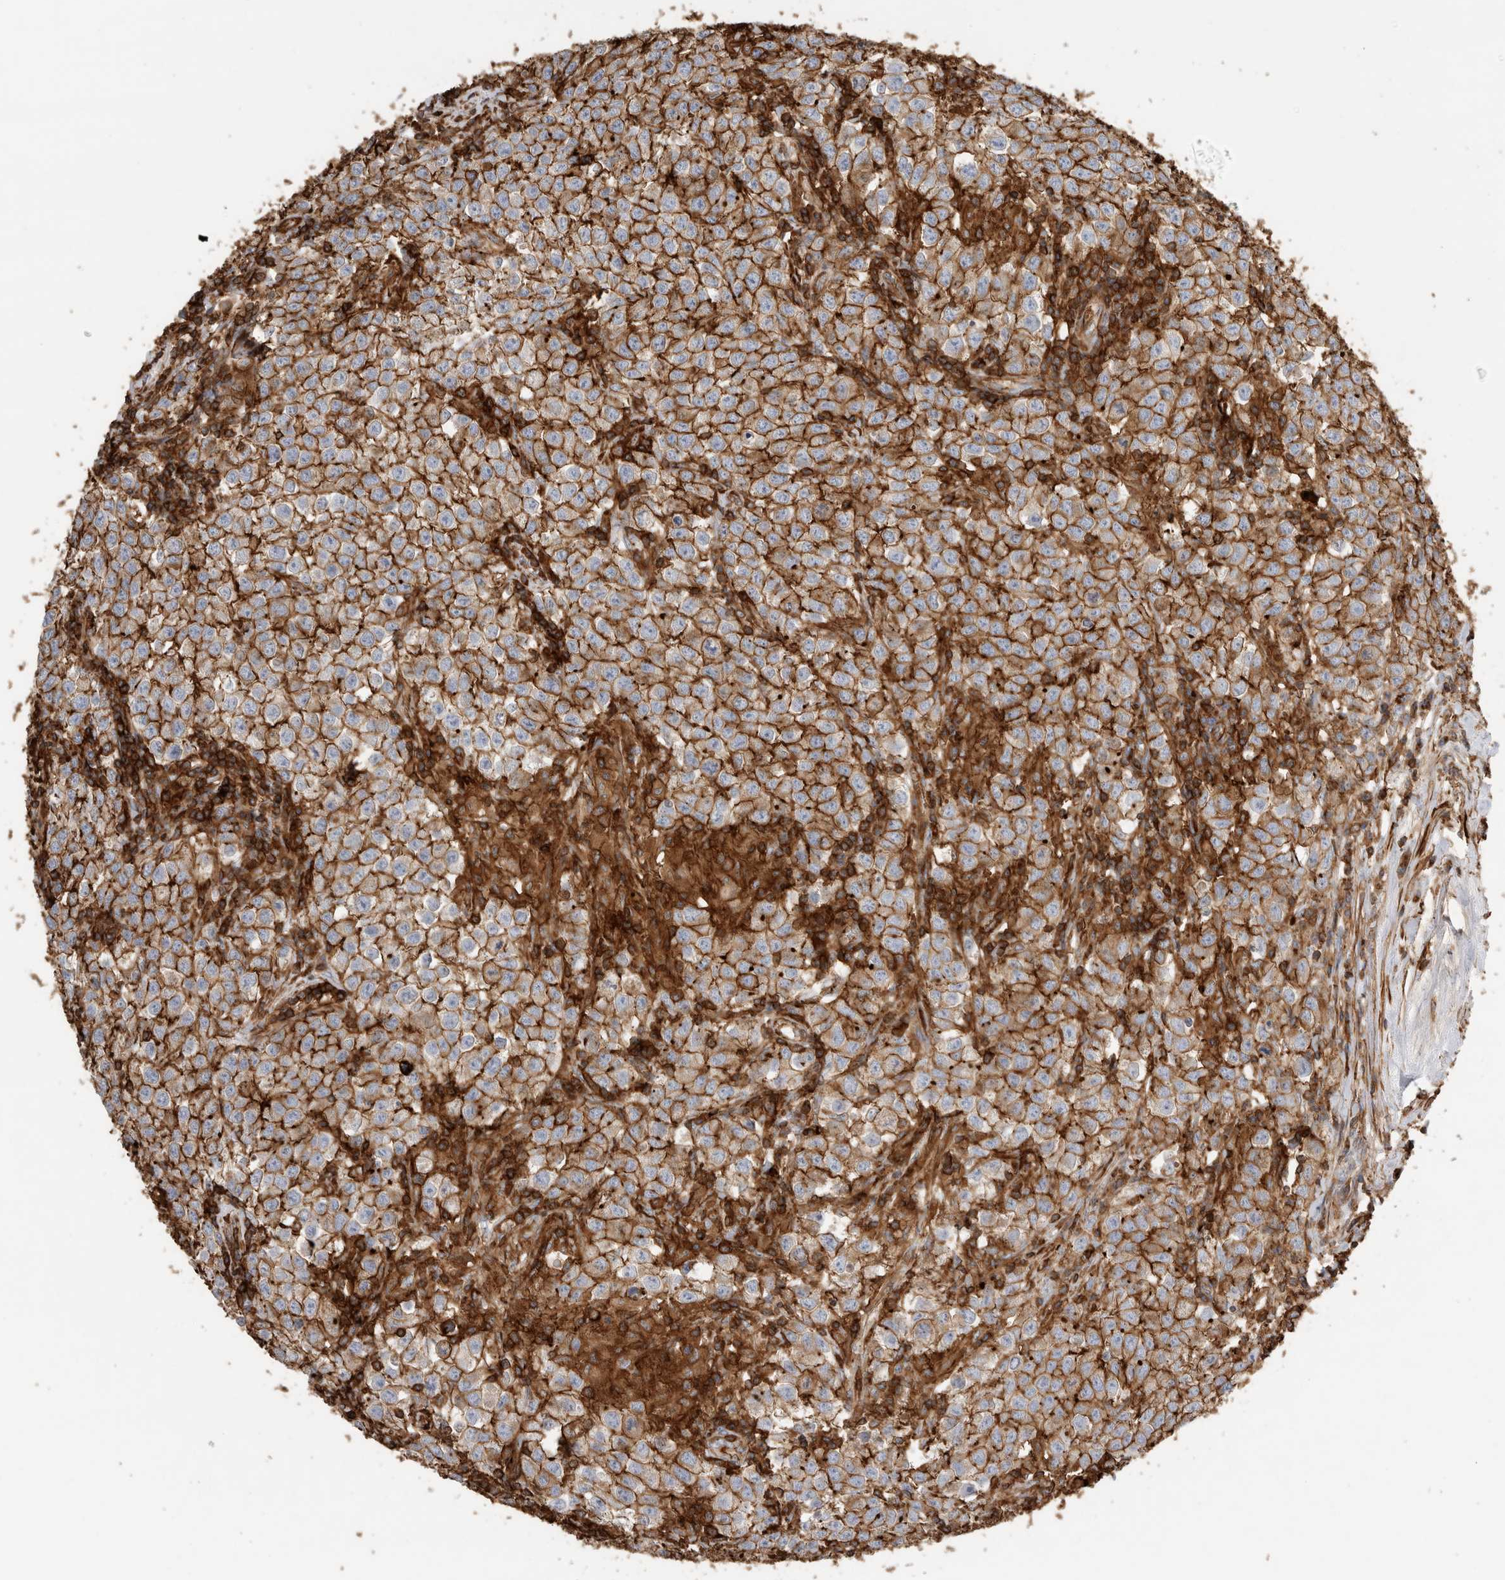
{"staining": {"intensity": "strong", "quantity": ">75%", "location": "cytoplasmic/membranous"}, "tissue": "testis cancer", "cell_type": "Tumor cells", "image_type": "cancer", "snomed": [{"axis": "morphology", "description": "Seminoma, NOS"}, {"axis": "morphology", "description": "Carcinoma, Embryonal, NOS"}, {"axis": "topography", "description": "Testis"}], "caption": "Testis cancer was stained to show a protein in brown. There is high levels of strong cytoplasmic/membranous staining in about >75% of tumor cells. The staining is performed using DAB (3,3'-diaminobenzidine) brown chromogen to label protein expression. The nuclei are counter-stained blue using hematoxylin.", "gene": "GPER1", "patient": {"sex": "male", "age": 43}}